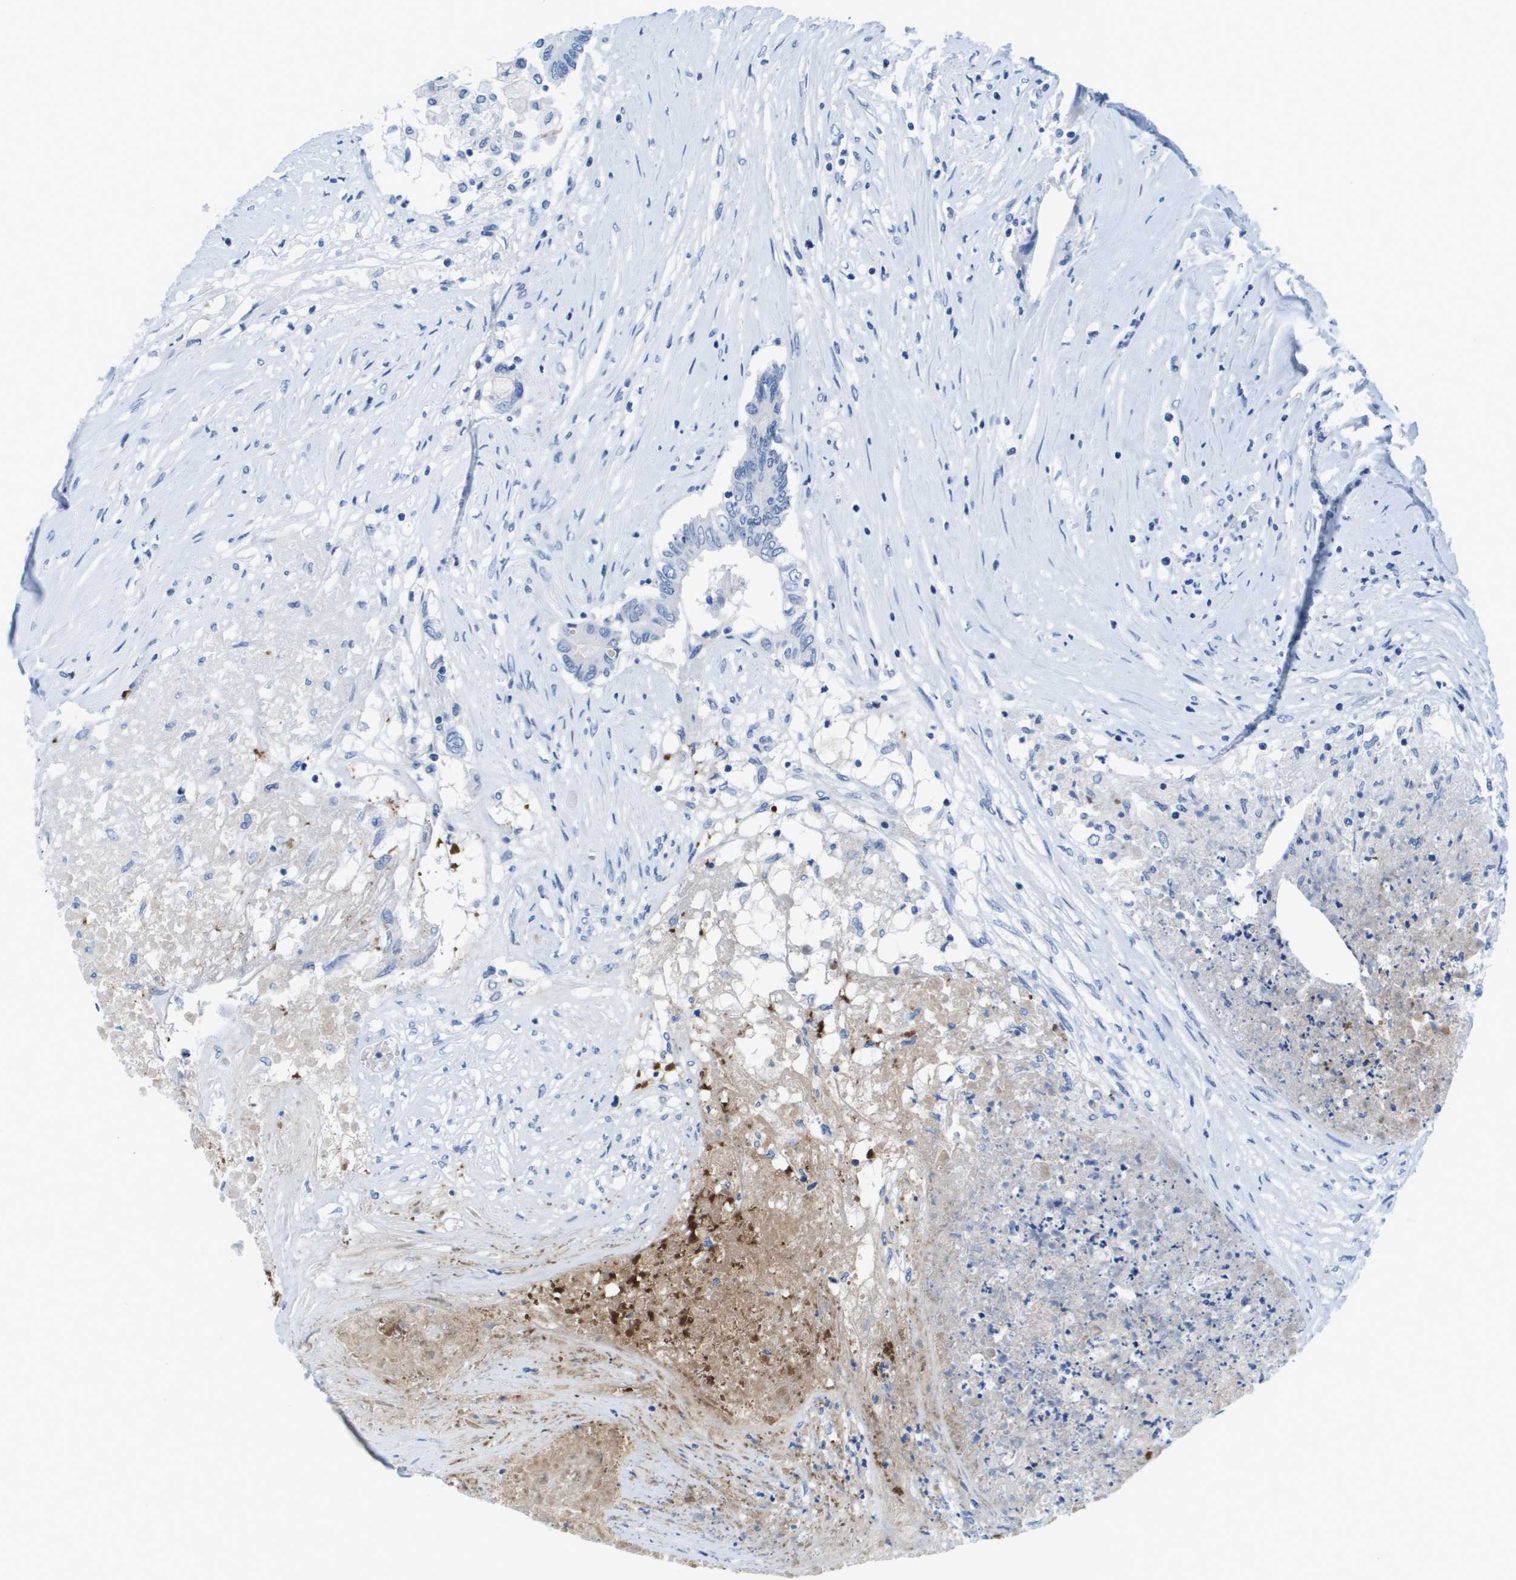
{"staining": {"intensity": "negative", "quantity": "none", "location": "none"}, "tissue": "colorectal cancer", "cell_type": "Tumor cells", "image_type": "cancer", "snomed": [{"axis": "morphology", "description": "Adenocarcinoma, NOS"}, {"axis": "topography", "description": "Rectum"}], "caption": "Immunohistochemistry (IHC) of human colorectal adenocarcinoma shows no positivity in tumor cells.", "gene": "APOA1", "patient": {"sex": "male", "age": 63}}